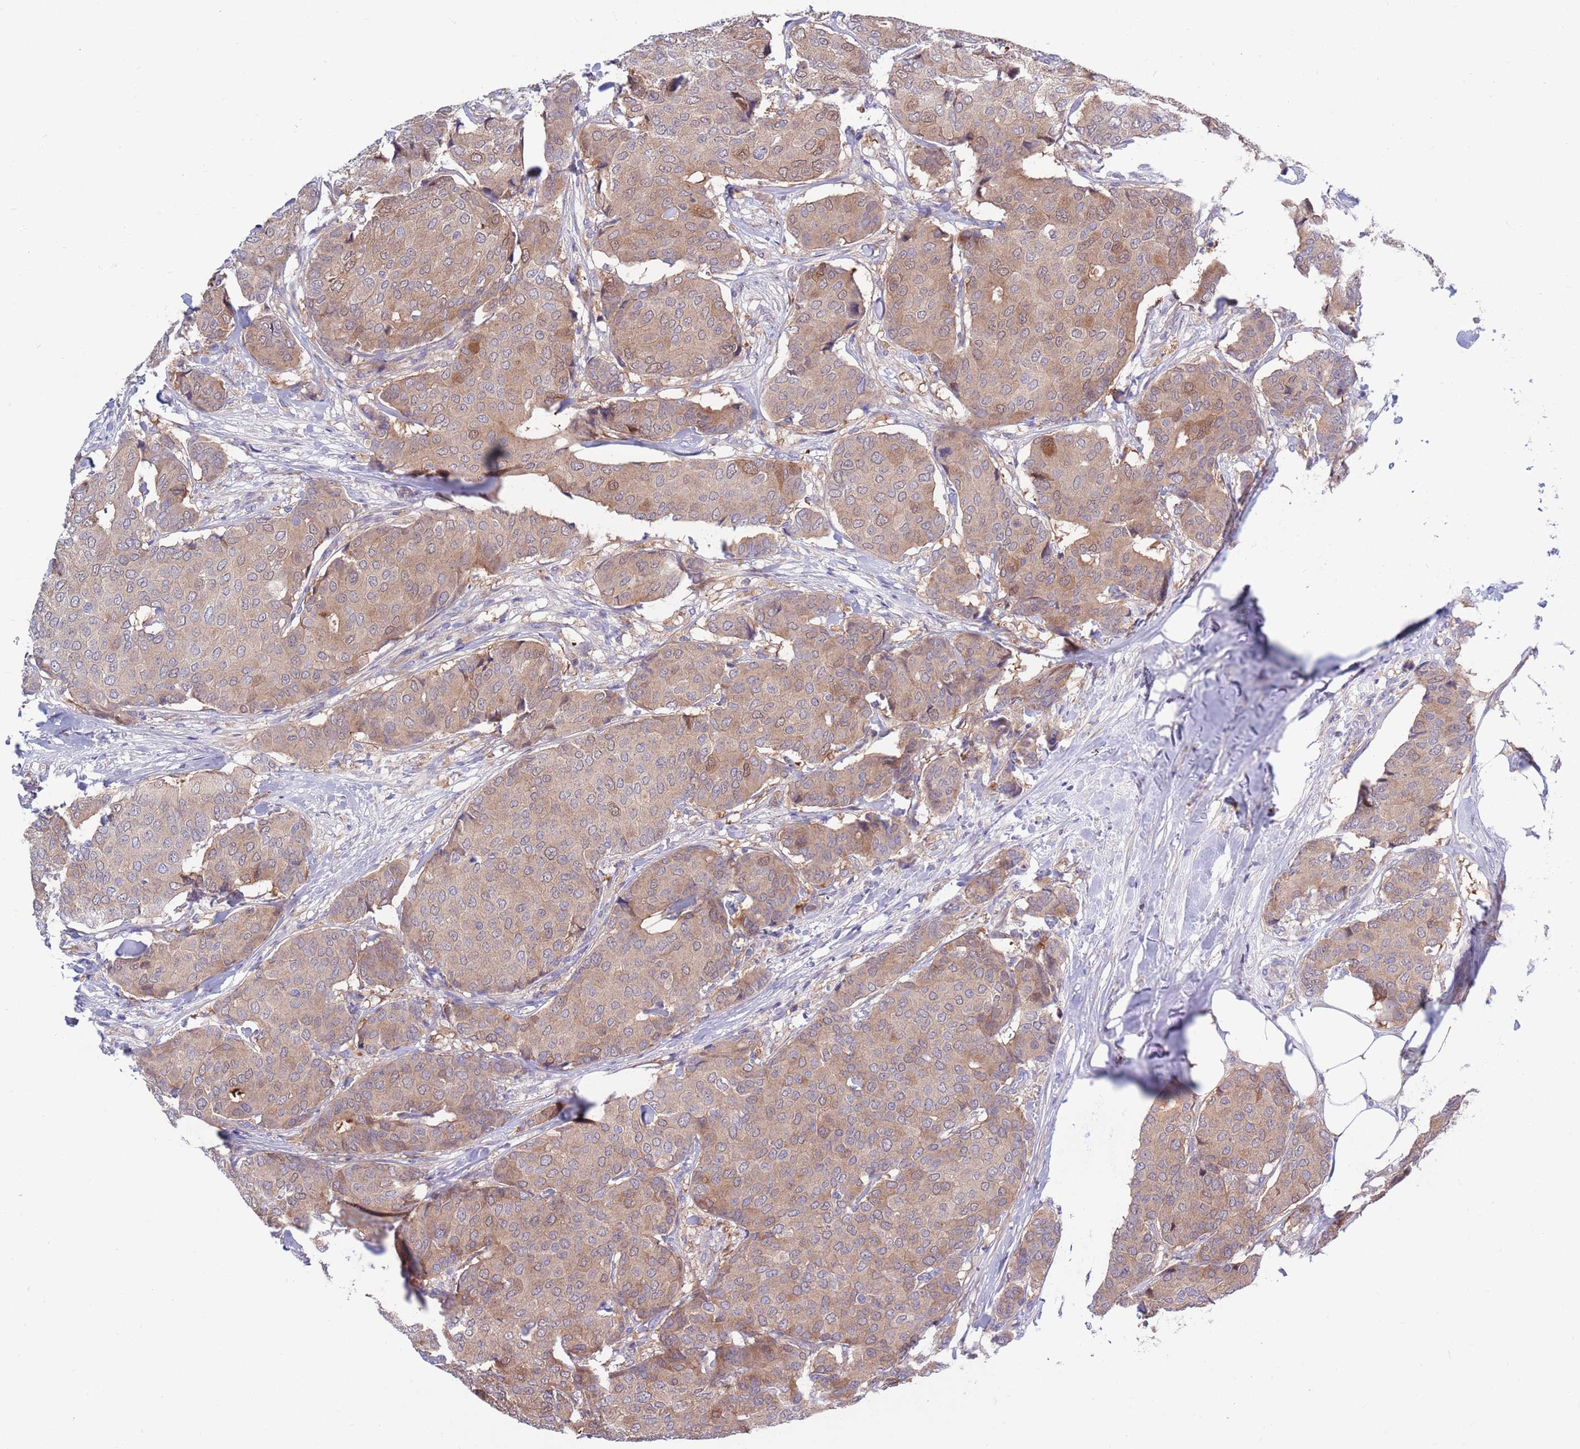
{"staining": {"intensity": "moderate", "quantity": ">75%", "location": "cytoplasmic/membranous"}, "tissue": "breast cancer", "cell_type": "Tumor cells", "image_type": "cancer", "snomed": [{"axis": "morphology", "description": "Duct carcinoma"}, {"axis": "topography", "description": "Breast"}], "caption": "IHC (DAB (3,3'-diaminobenzidine)) staining of breast intraductal carcinoma displays moderate cytoplasmic/membranous protein positivity in approximately >75% of tumor cells. (DAB = brown stain, brightfield microscopy at high magnification).", "gene": "KLHL29", "patient": {"sex": "female", "age": 75}}